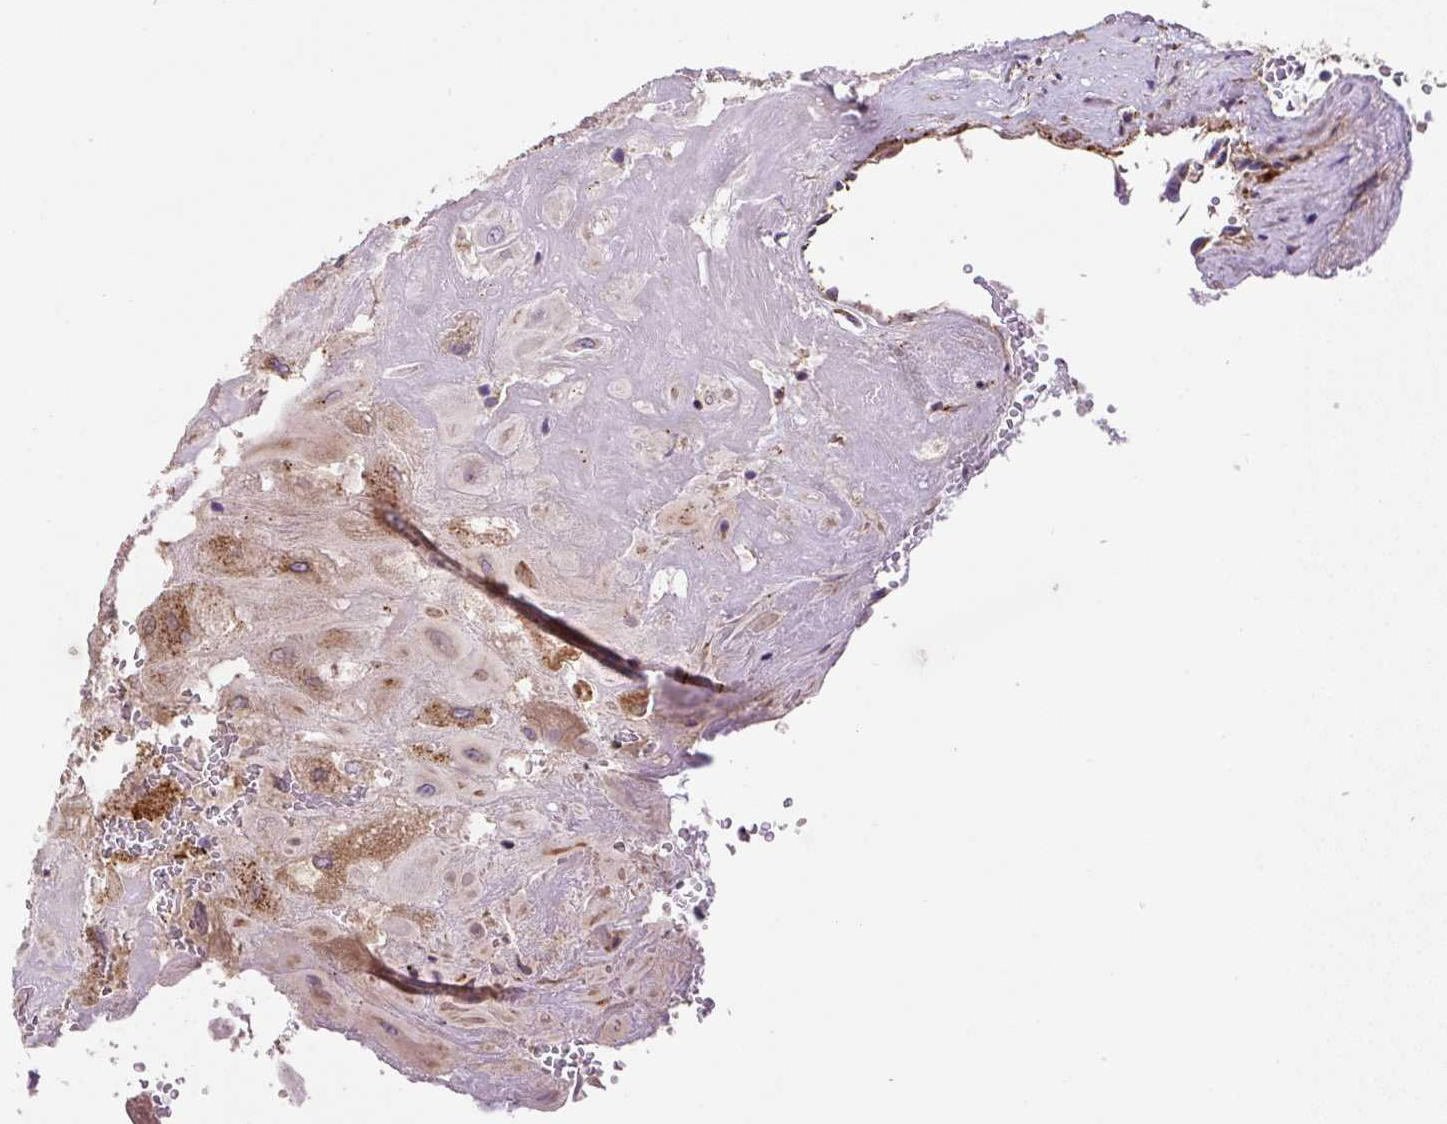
{"staining": {"intensity": "moderate", "quantity": "25%-75%", "location": "cytoplasmic/membranous"}, "tissue": "placenta", "cell_type": "Decidual cells", "image_type": "normal", "snomed": [{"axis": "morphology", "description": "Normal tissue, NOS"}, {"axis": "topography", "description": "Placenta"}], "caption": "IHC histopathology image of normal human placenta stained for a protein (brown), which demonstrates medium levels of moderate cytoplasmic/membranous expression in approximately 25%-75% of decidual cells.", "gene": "RNF170", "patient": {"sex": "female", "age": 32}}